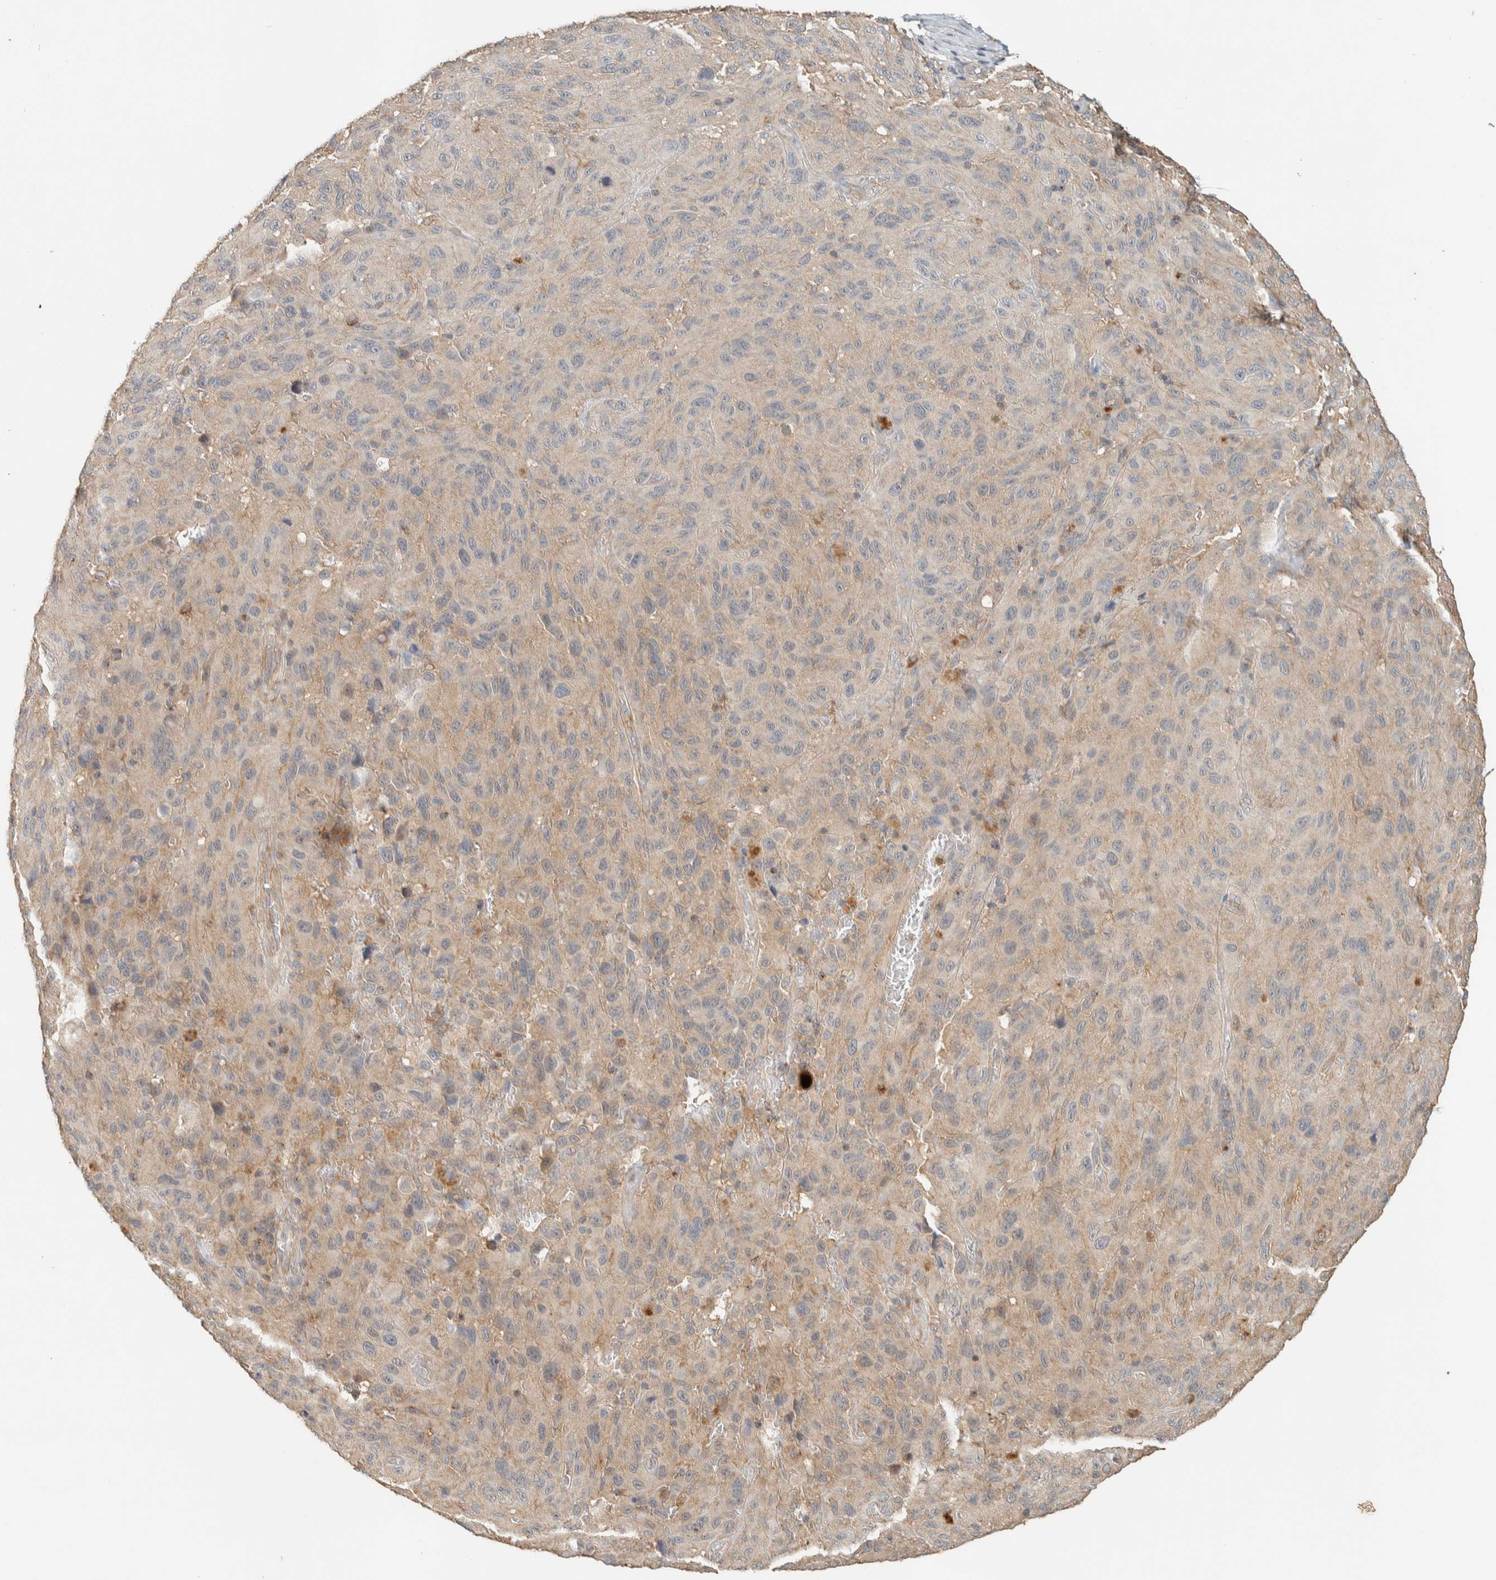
{"staining": {"intensity": "weak", "quantity": "25%-75%", "location": "cytoplasmic/membranous"}, "tissue": "melanoma", "cell_type": "Tumor cells", "image_type": "cancer", "snomed": [{"axis": "morphology", "description": "Malignant melanoma, NOS"}, {"axis": "topography", "description": "Skin"}], "caption": "A high-resolution histopathology image shows IHC staining of melanoma, which shows weak cytoplasmic/membranous expression in approximately 25%-75% of tumor cells. The protein of interest is stained brown, and the nuclei are stained in blue (DAB IHC with brightfield microscopy, high magnification).", "gene": "RAB11FIP1", "patient": {"sex": "male", "age": 66}}